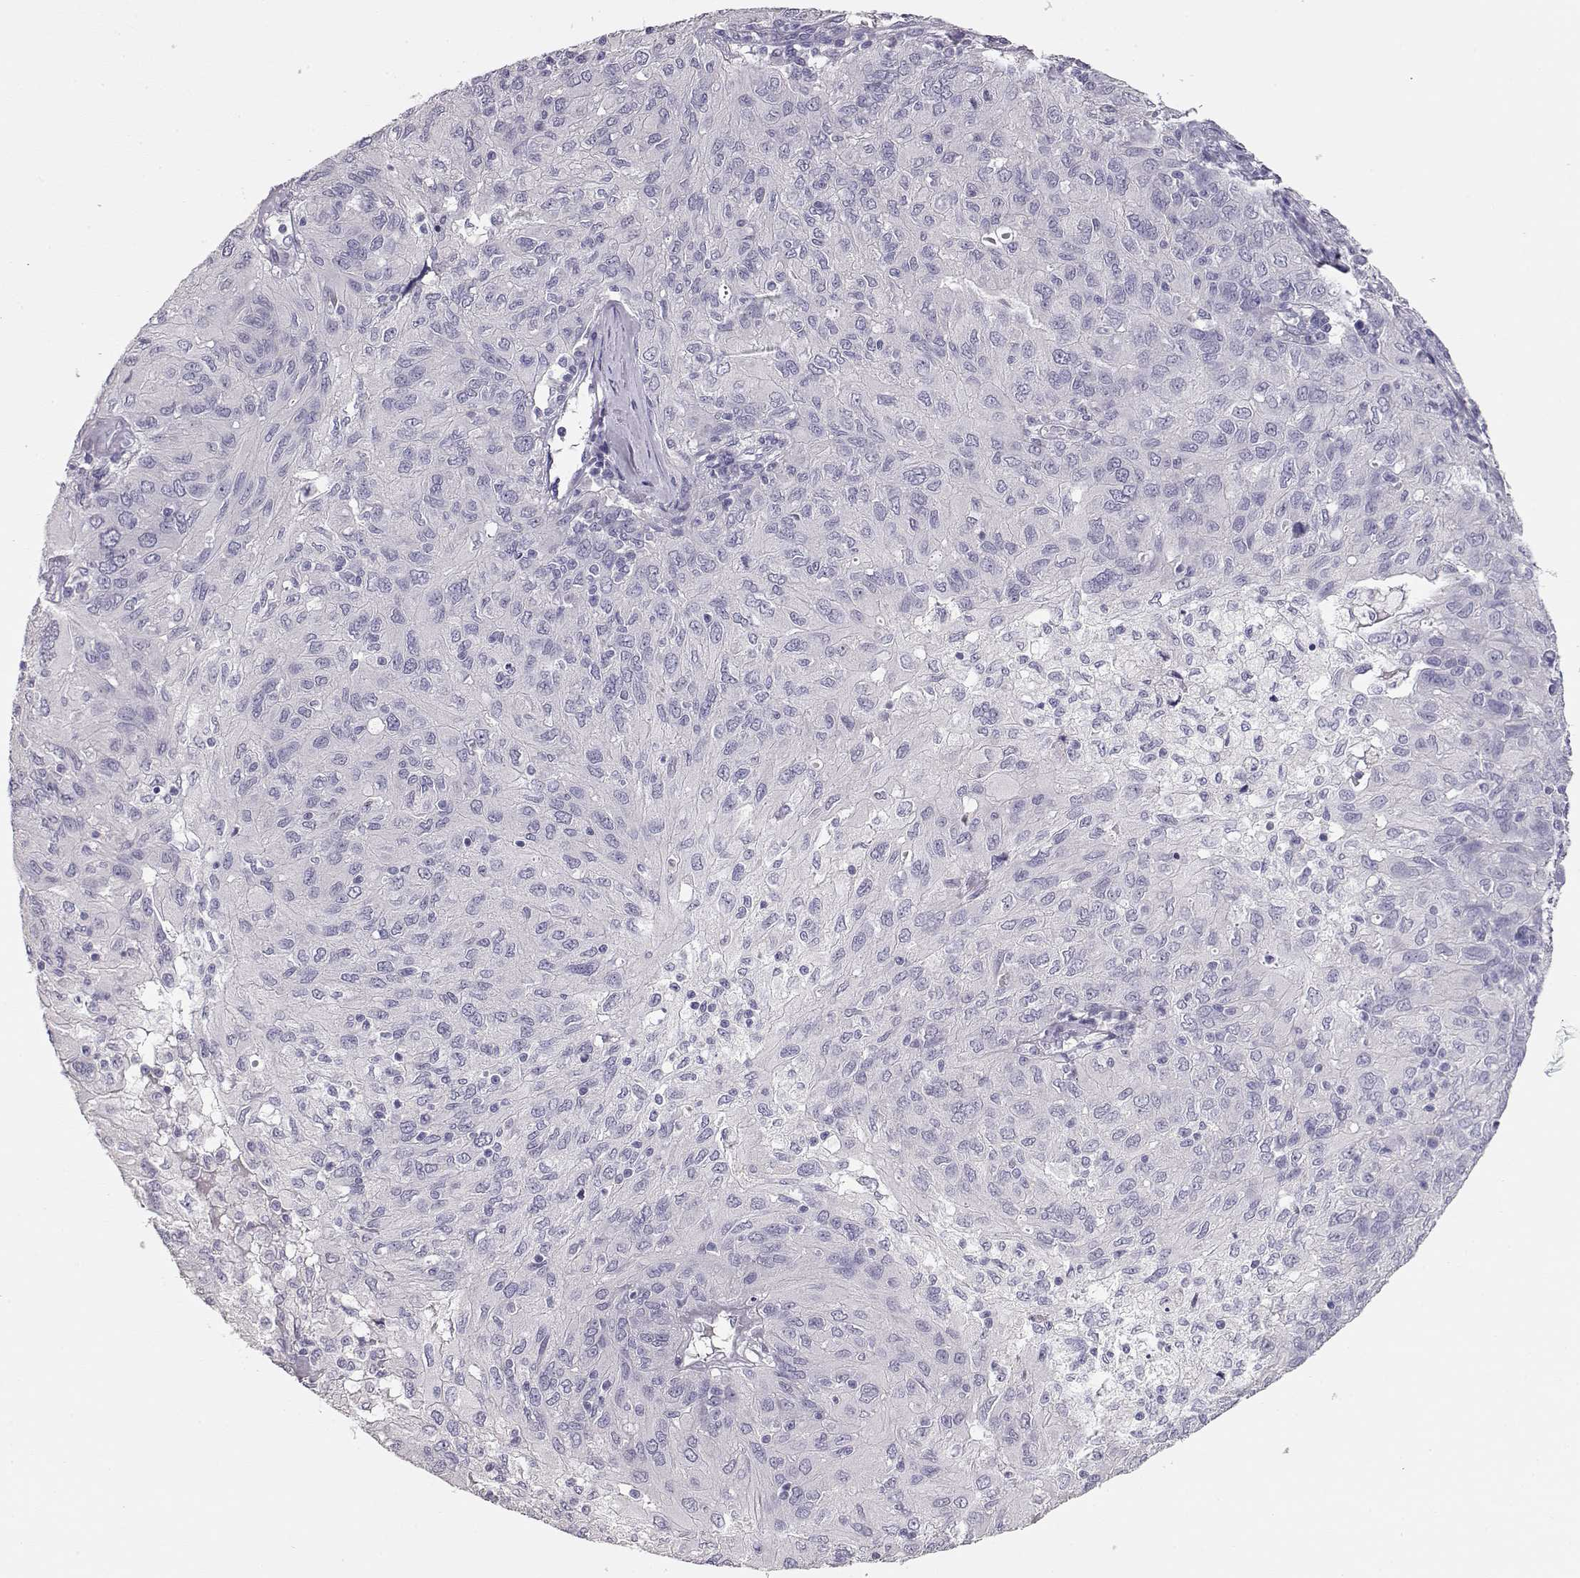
{"staining": {"intensity": "negative", "quantity": "none", "location": "none"}, "tissue": "ovarian cancer", "cell_type": "Tumor cells", "image_type": "cancer", "snomed": [{"axis": "morphology", "description": "Carcinoma, endometroid"}, {"axis": "topography", "description": "Ovary"}], "caption": "A histopathology image of human ovarian endometroid carcinoma is negative for staining in tumor cells.", "gene": "MAGEC1", "patient": {"sex": "female", "age": 50}}